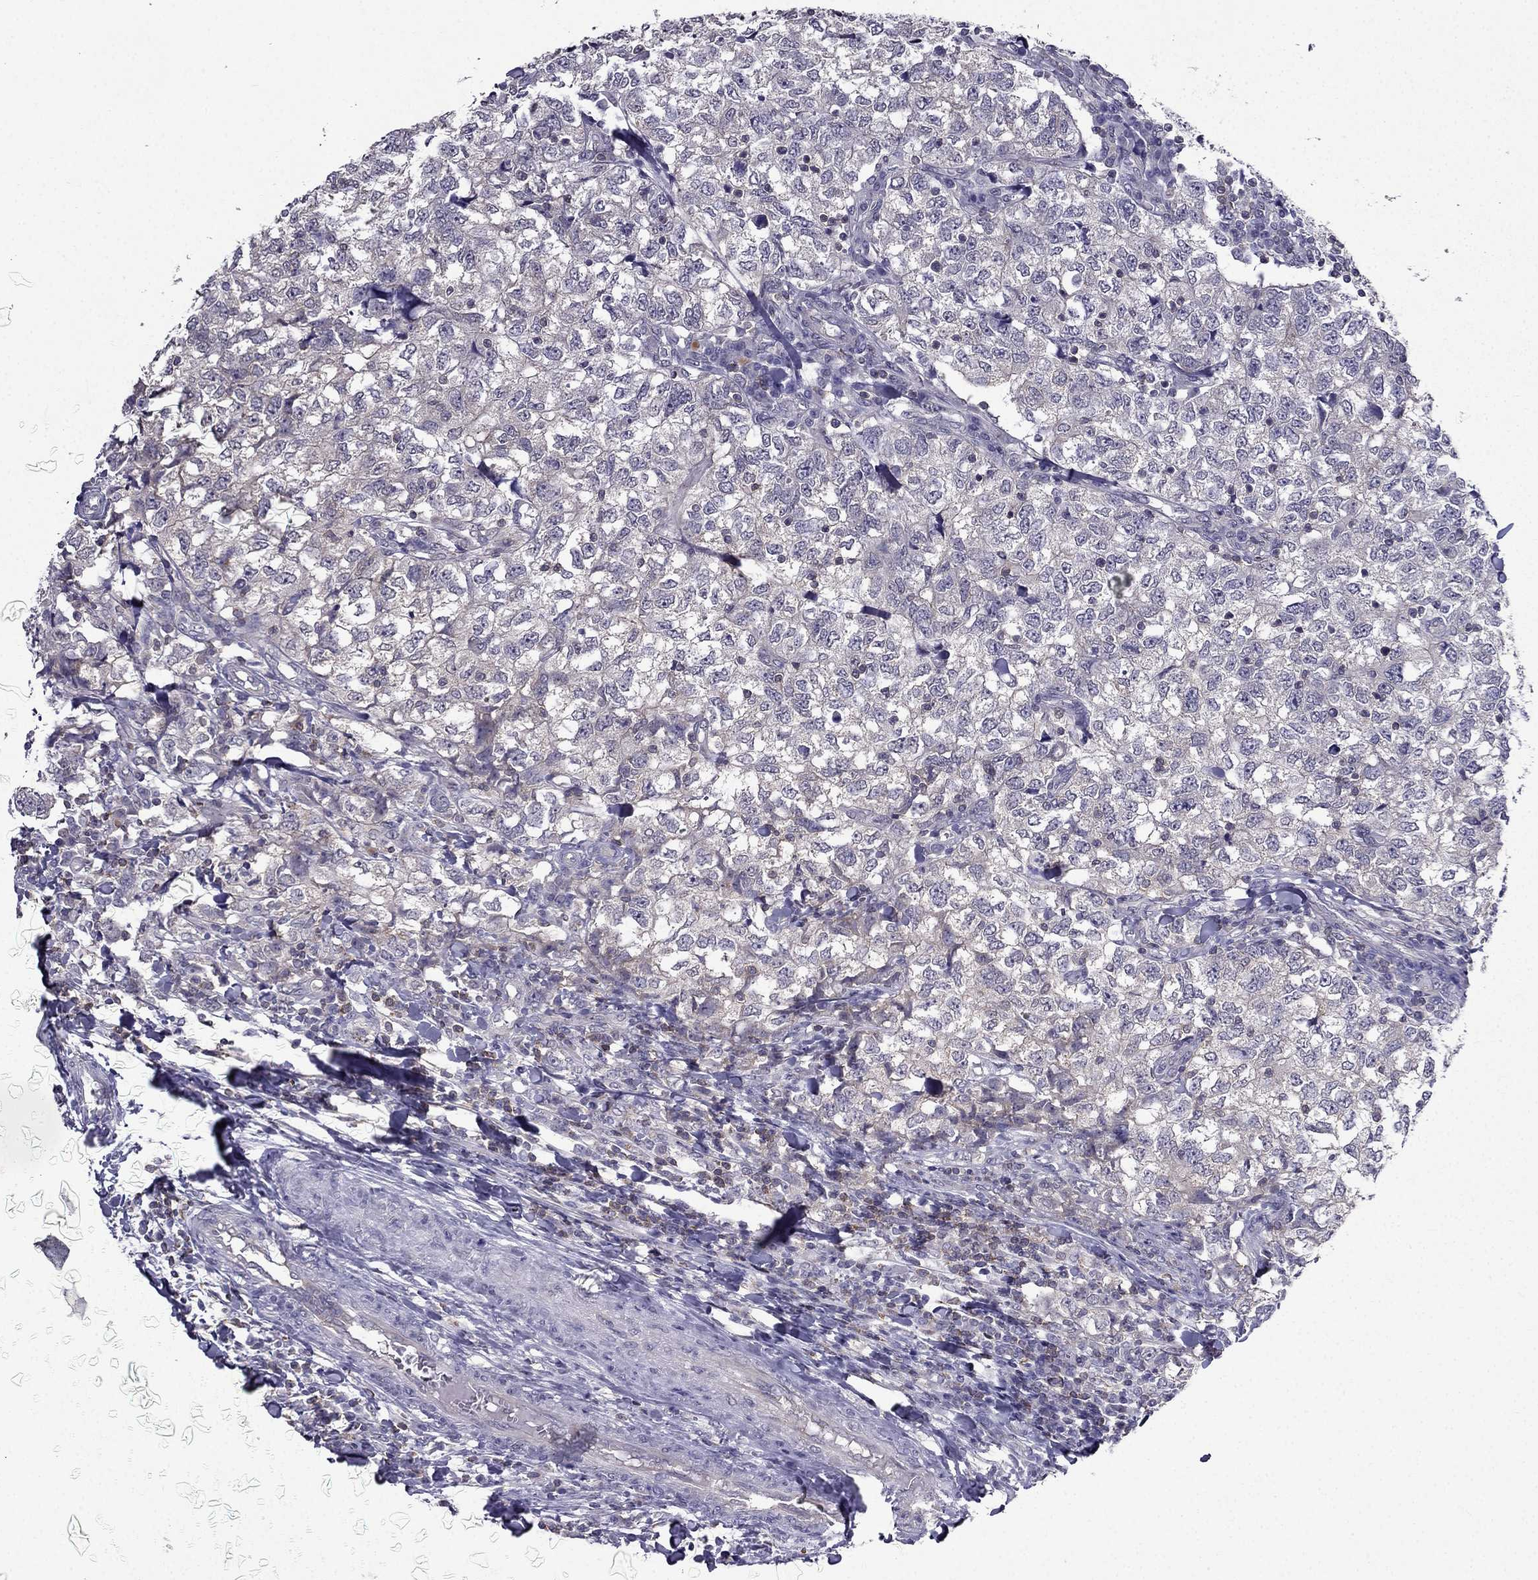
{"staining": {"intensity": "negative", "quantity": "none", "location": "none"}, "tissue": "breast cancer", "cell_type": "Tumor cells", "image_type": "cancer", "snomed": [{"axis": "morphology", "description": "Duct carcinoma"}, {"axis": "topography", "description": "Breast"}], "caption": "The photomicrograph demonstrates no significant expression in tumor cells of breast infiltrating ductal carcinoma.", "gene": "AAK1", "patient": {"sex": "female", "age": 30}}